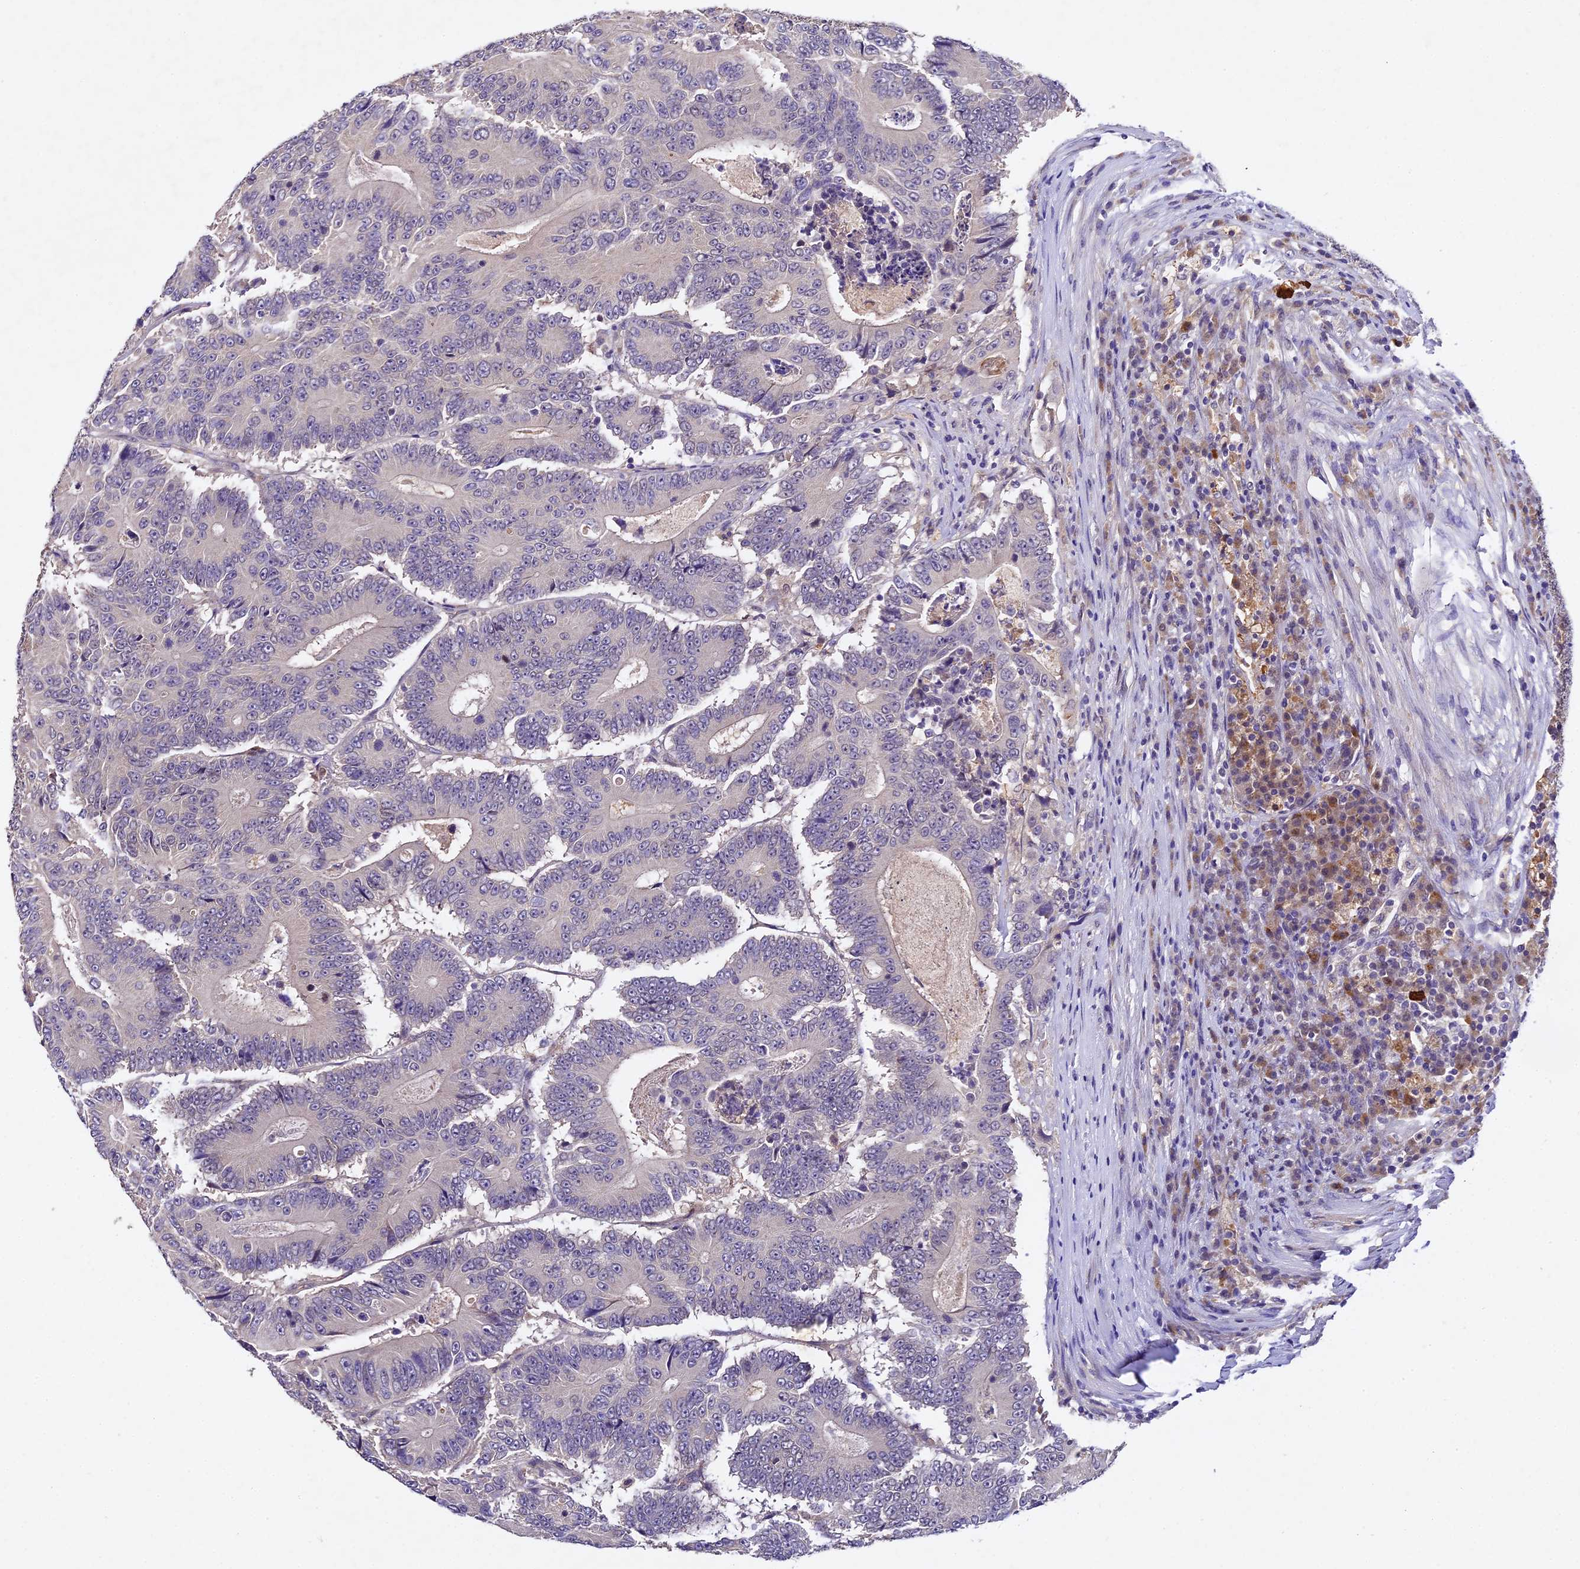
{"staining": {"intensity": "negative", "quantity": "none", "location": "none"}, "tissue": "colorectal cancer", "cell_type": "Tumor cells", "image_type": "cancer", "snomed": [{"axis": "morphology", "description": "Adenocarcinoma, NOS"}, {"axis": "topography", "description": "Colon"}], "caption": "Immunohistochemistry (IHC) photomicrograph of colorectal adenocarcinoma stained for a protein (brown), which exhibits no expression in tumor cells. (DAB (3,3'-diaminobenzidine) immunohistochemistry with hematoxylin counter stain).", "gene": "TMEM39B", "patient": {"sex": "male", "age": 83}}